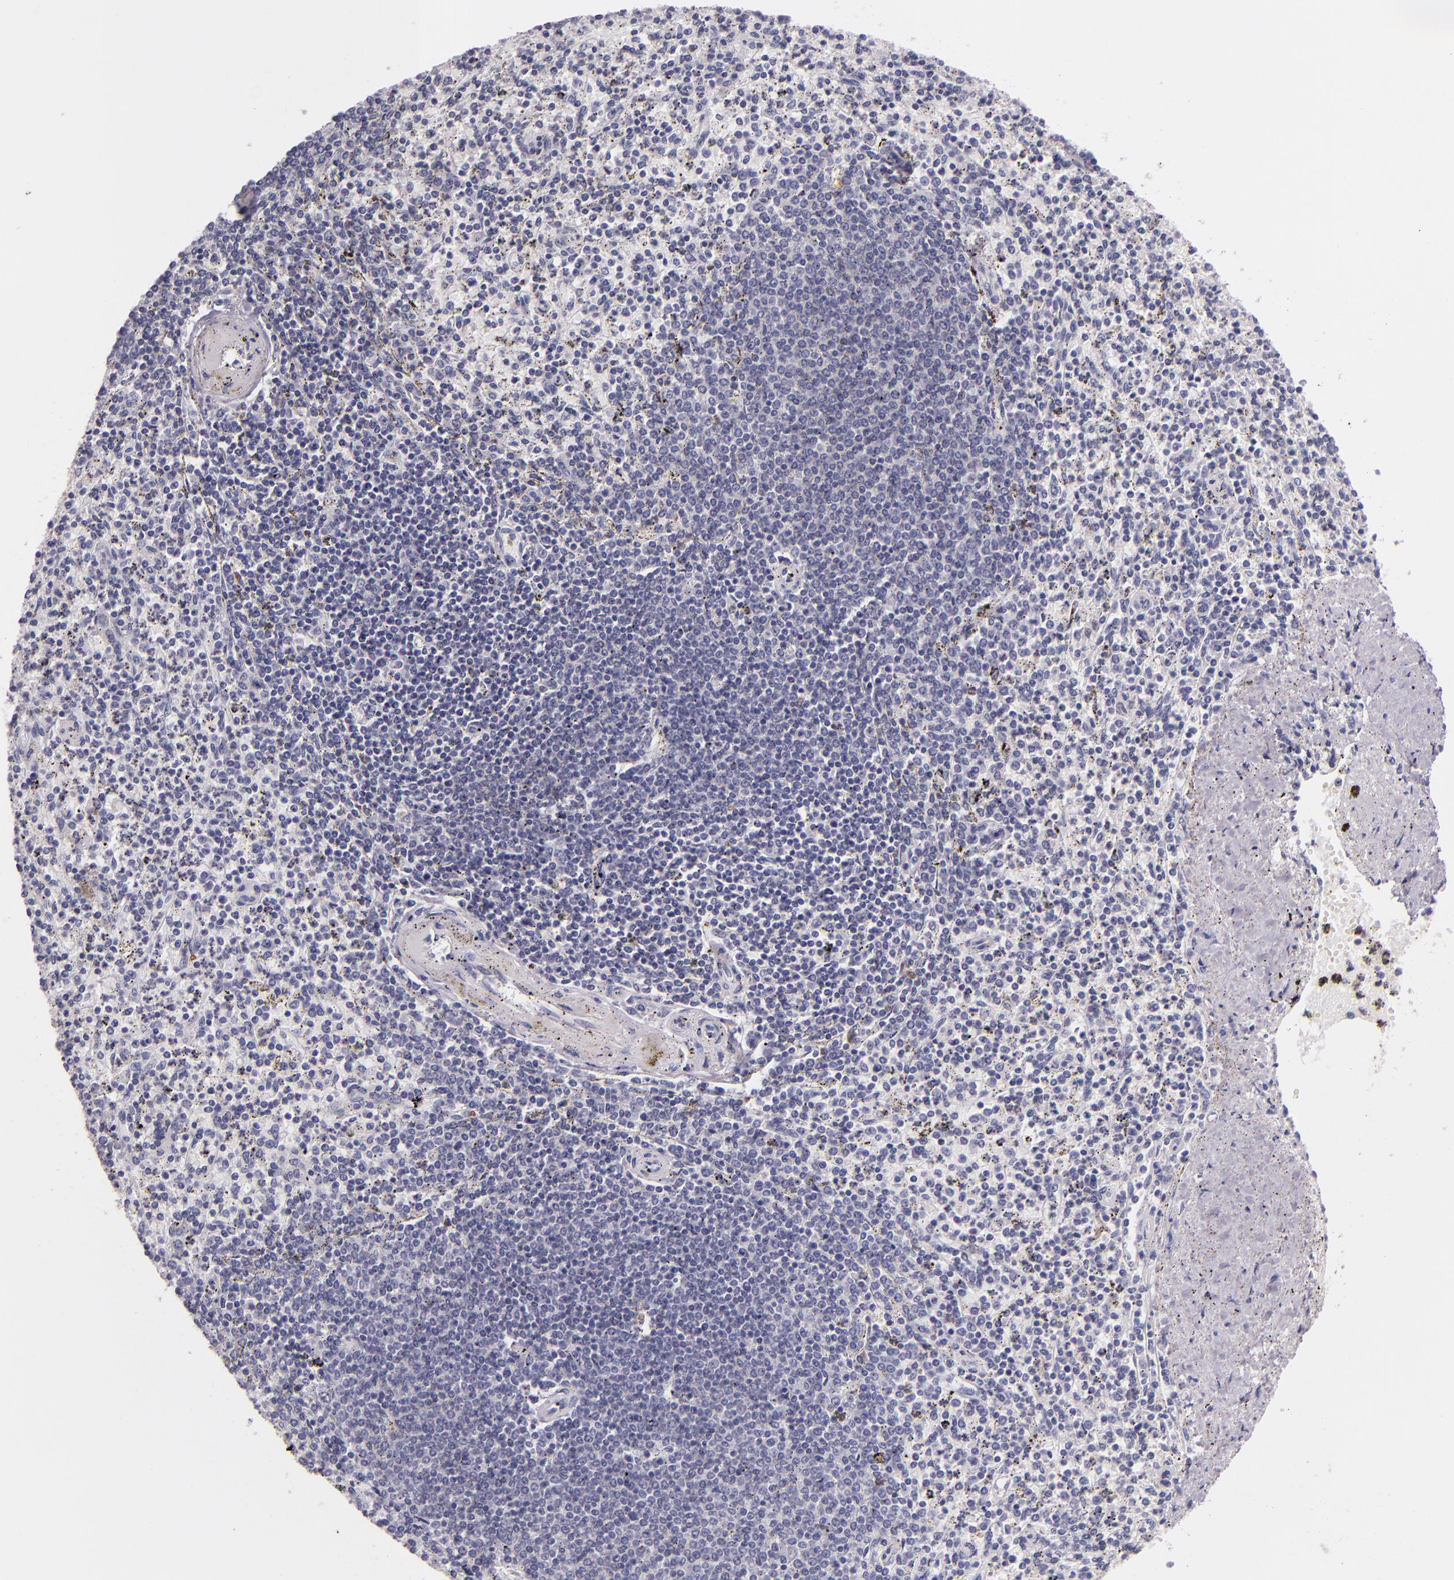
{"staining": {"intensity": "negative", "quantity": "none", "location": "none"}, "tissue": "spleen", "cell_type": "Cells in red pulp", "image_type": "normal", "snomed": [{"axis": "morphology", "description": "Normal tissue, NOS"}, {"axis": "topography", "description": "Spleen"}], "caption": "Cells in red pulp are negative for protein expression in unremarkable human spleen. The staining is performed using DAB brown chromogen with nuclei counter-stained in using hematoxylin.", "gene": "MT1A", "patient": {"sex": "male", "age": 72}}